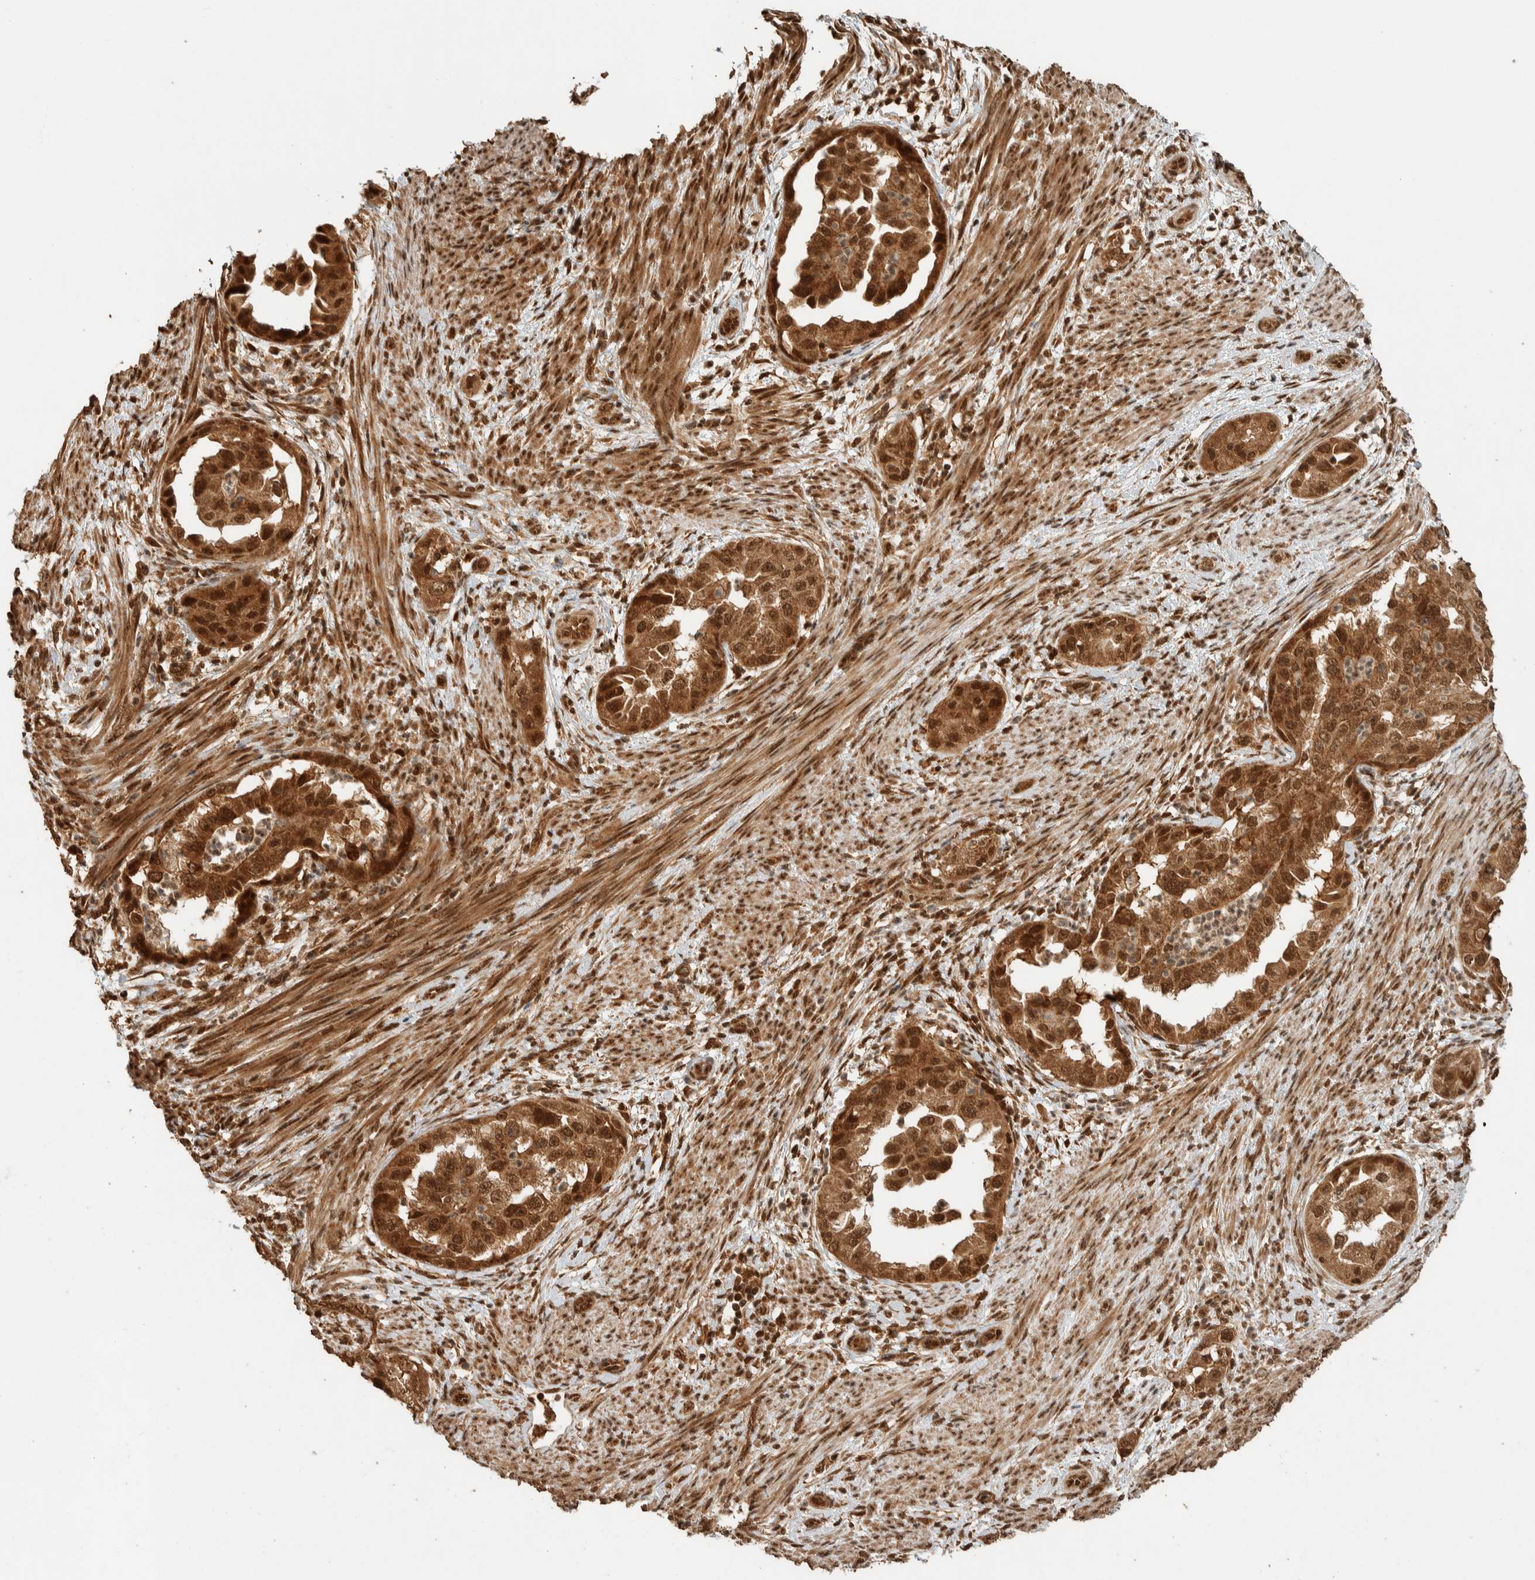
{"staining": {"intensity": "strong", "quantity": ">75%", "location": "cytoplasmic/membranous,nuclear"}, "tissue": "endometrial cancer", "cell_type": "Tumor cells", "image_type": "cancer", "snomed": [{"axis": "morphology", "description": "Adenocarcinoma, NOS"}, {"axis": "topography", "description": "Endometrium"}], "caption": "Adenocarcinoma (endometrial) stained with immunohistochemistry exhibits strong cytoplasmic/membranous and nuclear expression in approximately >75% of tumor cells.", "gene": "ZBTB2", "patient": {"sex": "female", "age": 85}}